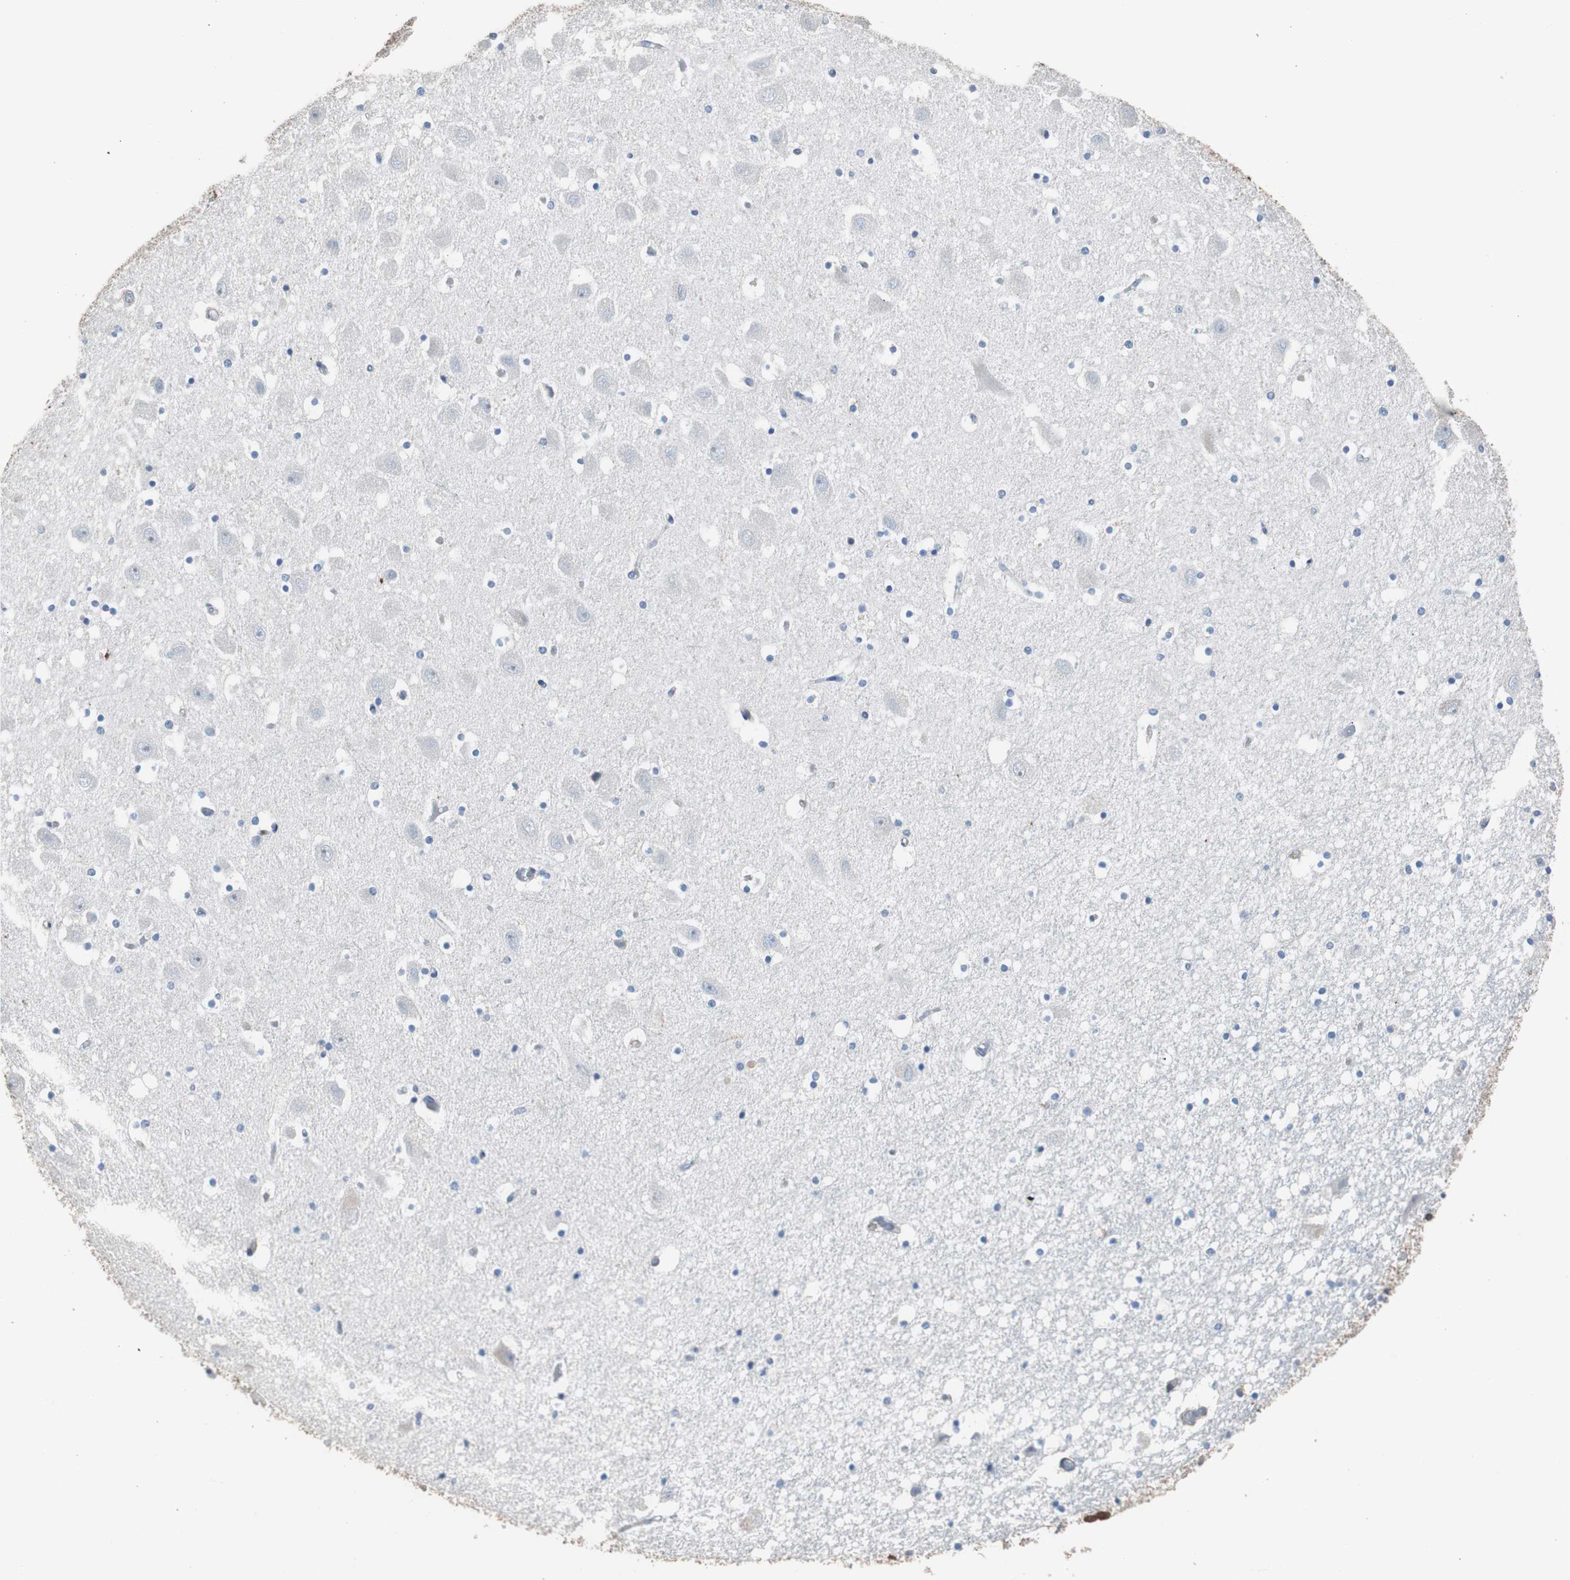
{"staining": {"intensity": "strong", "quantity": "<25%", "location": "cytoplasmic/membranous"}, "tissue": "hippocampus", "cell_type": "Glial cells", "image_type": "normal", "snomed": [{"axis": "morphology", "description": "Normal tissue, NOS"}, {"axis": "topography", "description": "Hippocampus"}], "caption": "Immunohistochemical staining of unremarkable human hippocampus shows medium levels of strong cytoplasmic/membranous positivity in about <25% of glial cells. Using DAB (3,3'-diaminobenzidine) (brown) and hematoxylin (blue) stains, captured at high magnification using brightfield microscopy.", "gene": "PBXIP1", "patient": {"sex": "male", "age": 45}}